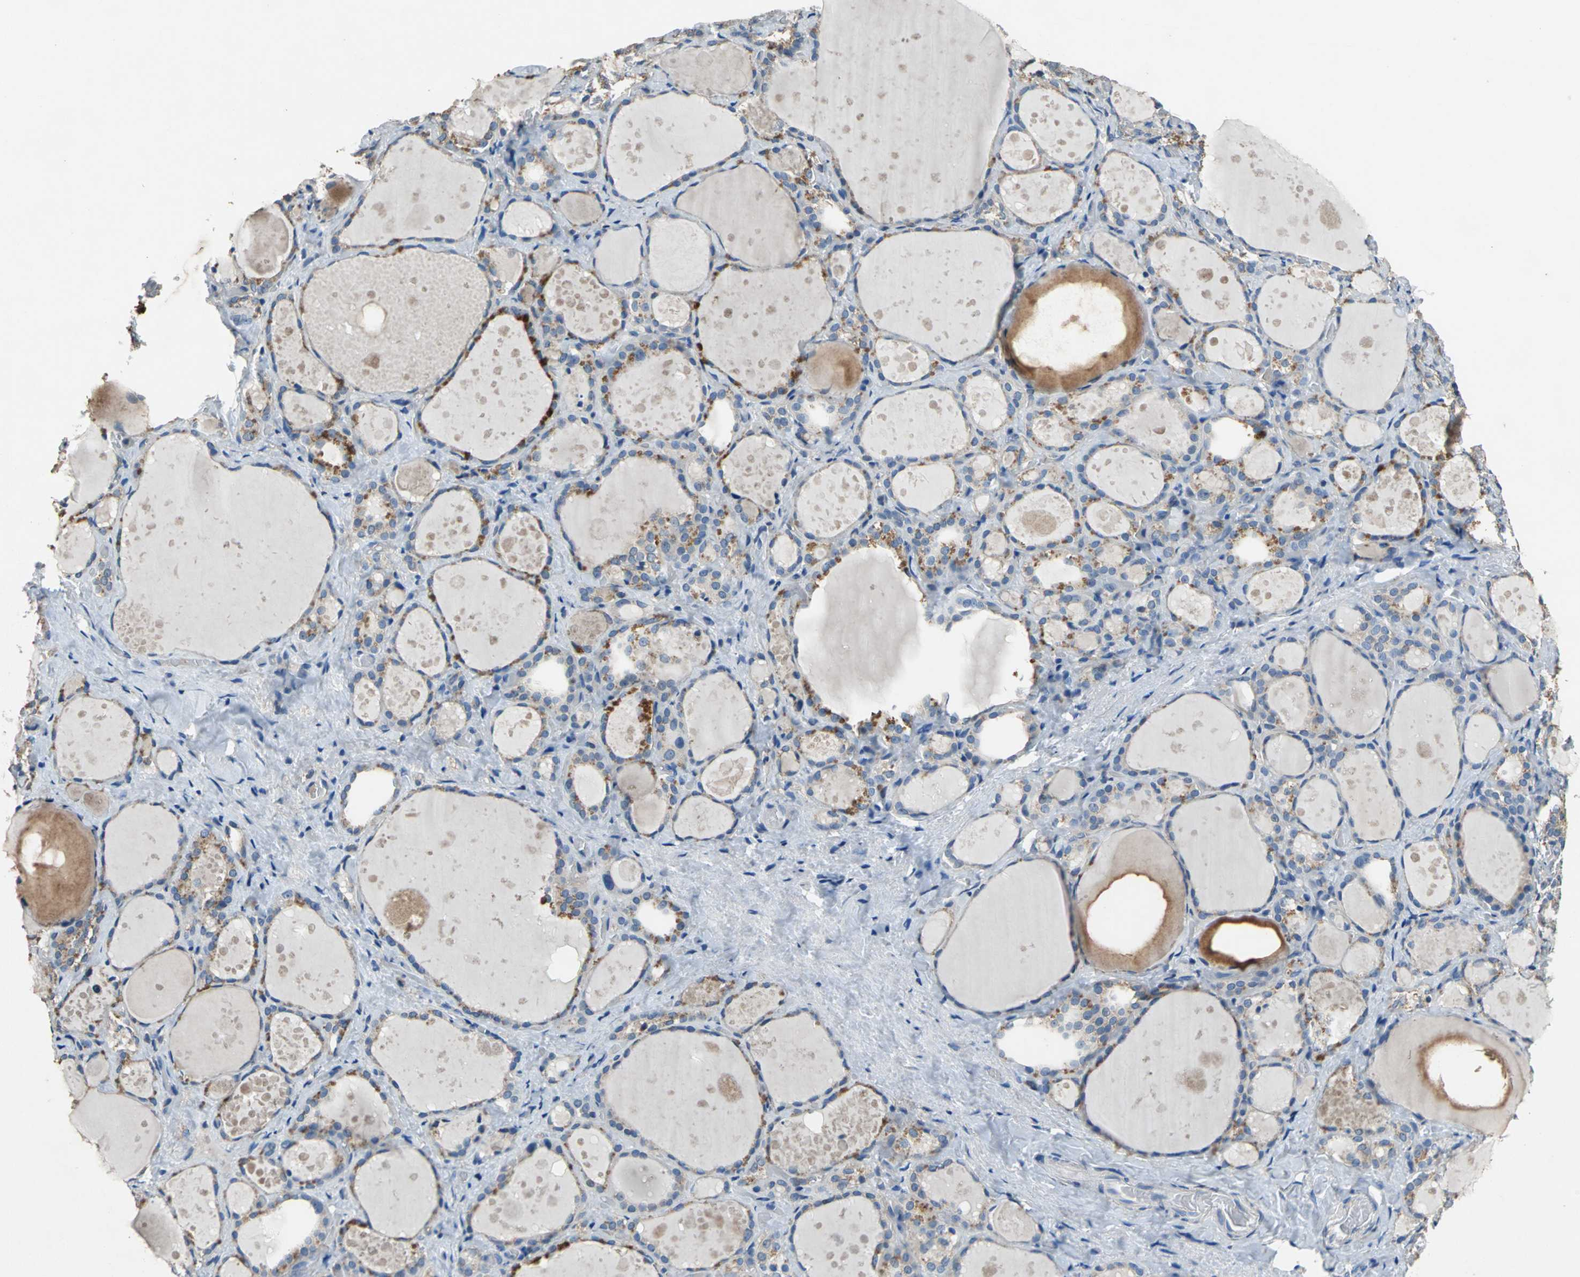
{"staining": {"intensity": "moderate", "quantity": "<25%", "location": "cytoplasmic/membranous"}, "tissue": "thyroid gland", "cell_type": "Glandular cells", "image_type": "normal", "snomed": [{"axis": "morphology", "description": "Normal tissue, NOS"}, {"axis": "topography", "description": "Thyroid gland"}], "caption": "Benign thyroid gland shows moderate cytoplasmic/membranous expression in approximately <25% of glandular cells.", "gene": "PRKCA", "patient": {"sex": "female", "age": 75}}